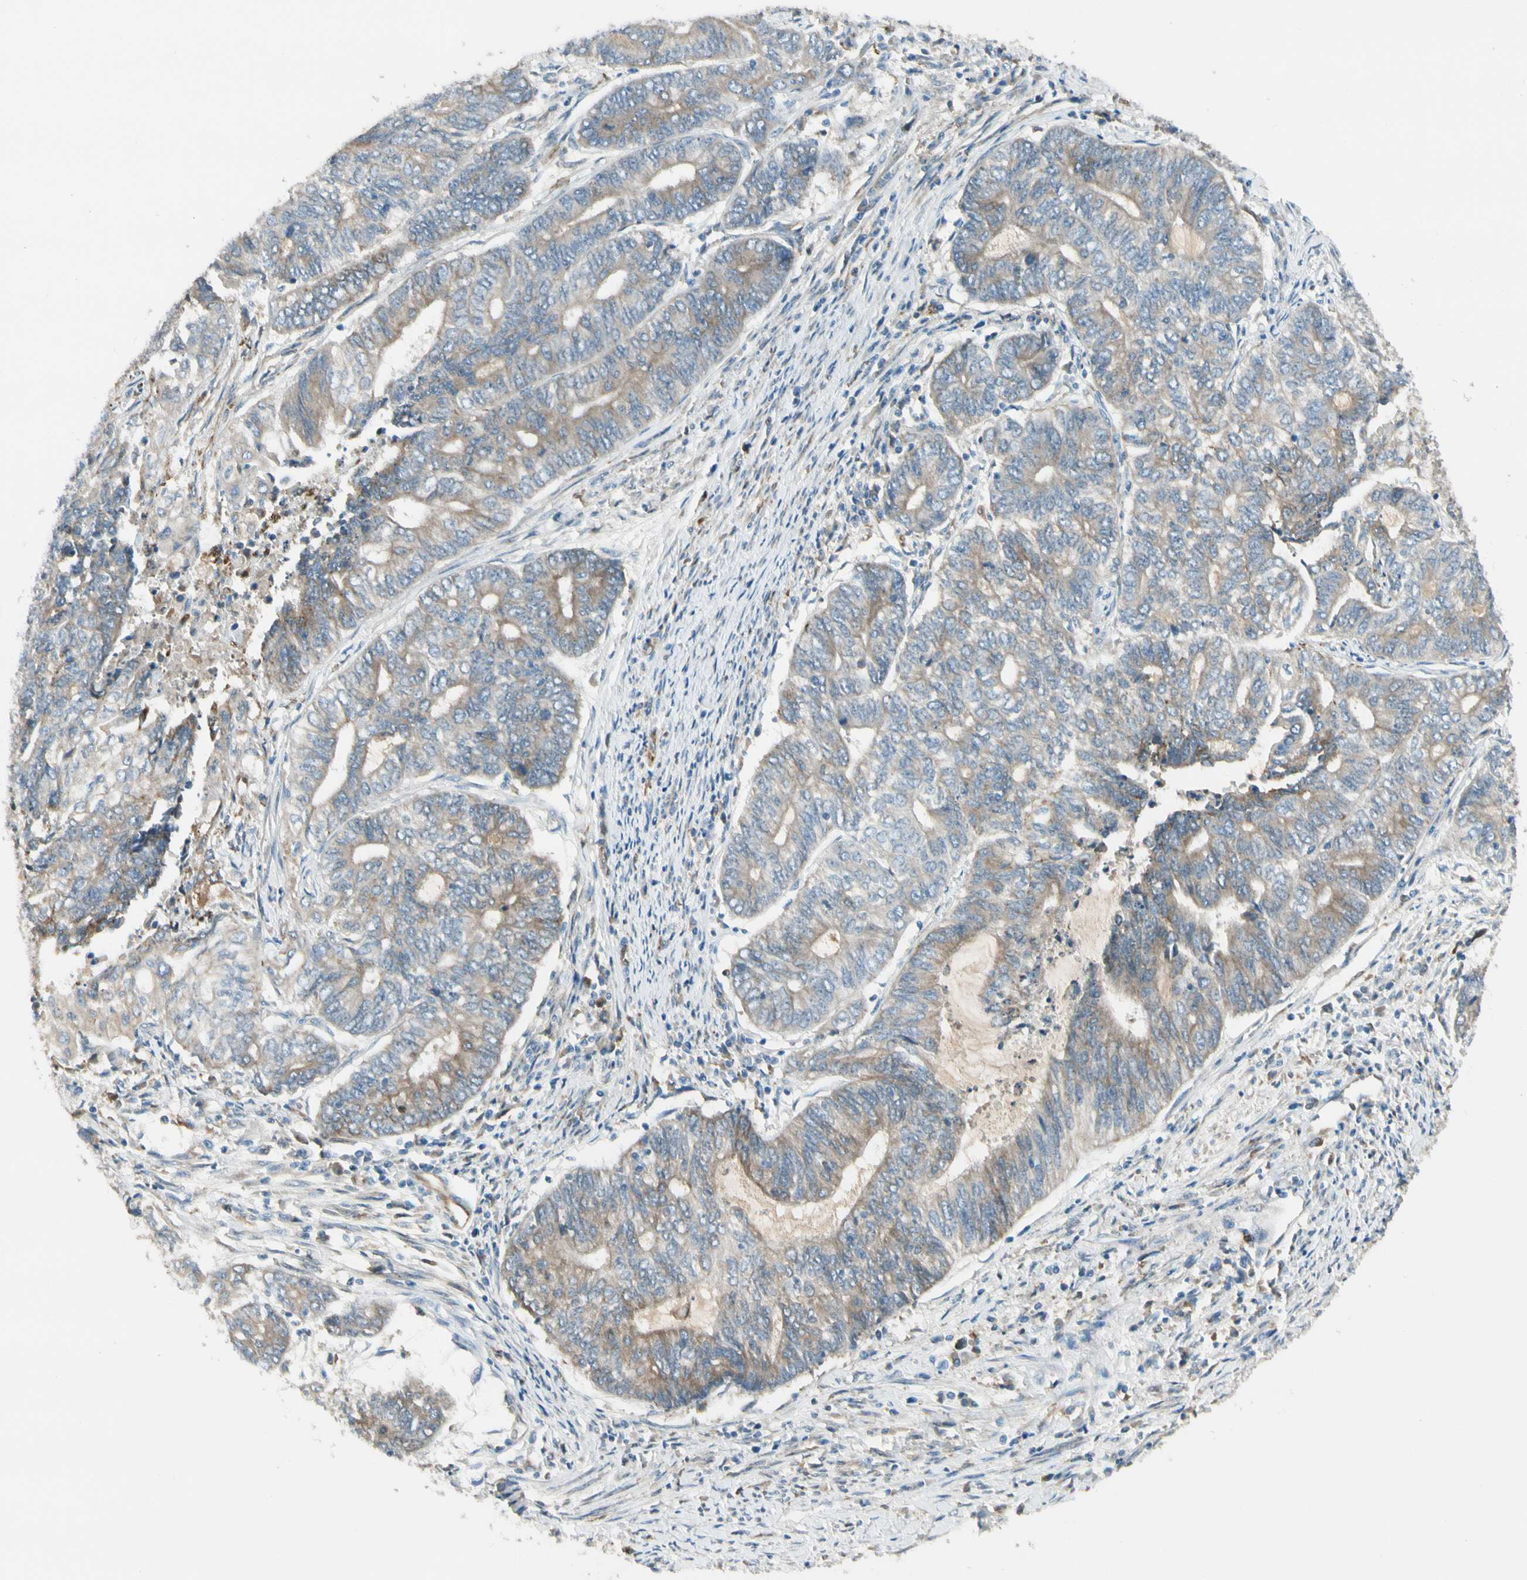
{"staining": {"intensity": "weak", "quantity": ">75%", "location": "cytoplasmic/membranous"}, "tissue": "endometrial cancer", "cell_type": "Tumor cells", "image_type": "cancer", "snomed": [{"axis": "morphology", "description": "Adenocarcinoma, NOS"}, {"axis": "topography", "description": "Uterus"}, {"axis": "topography", "description": "Endometrium"}], "caption": "Immunohistochemical staining of human endometrial cancer displays weak cytoplasmic/membranous protein positivity in approximately >75% of tumor cells. Using DAB (brown) and hematoxylin (blue) stains, captured at high magnification using brightfield microscopy.", "gene": "LPCAT2", "patient": {"sex": "female", "age": 70}}